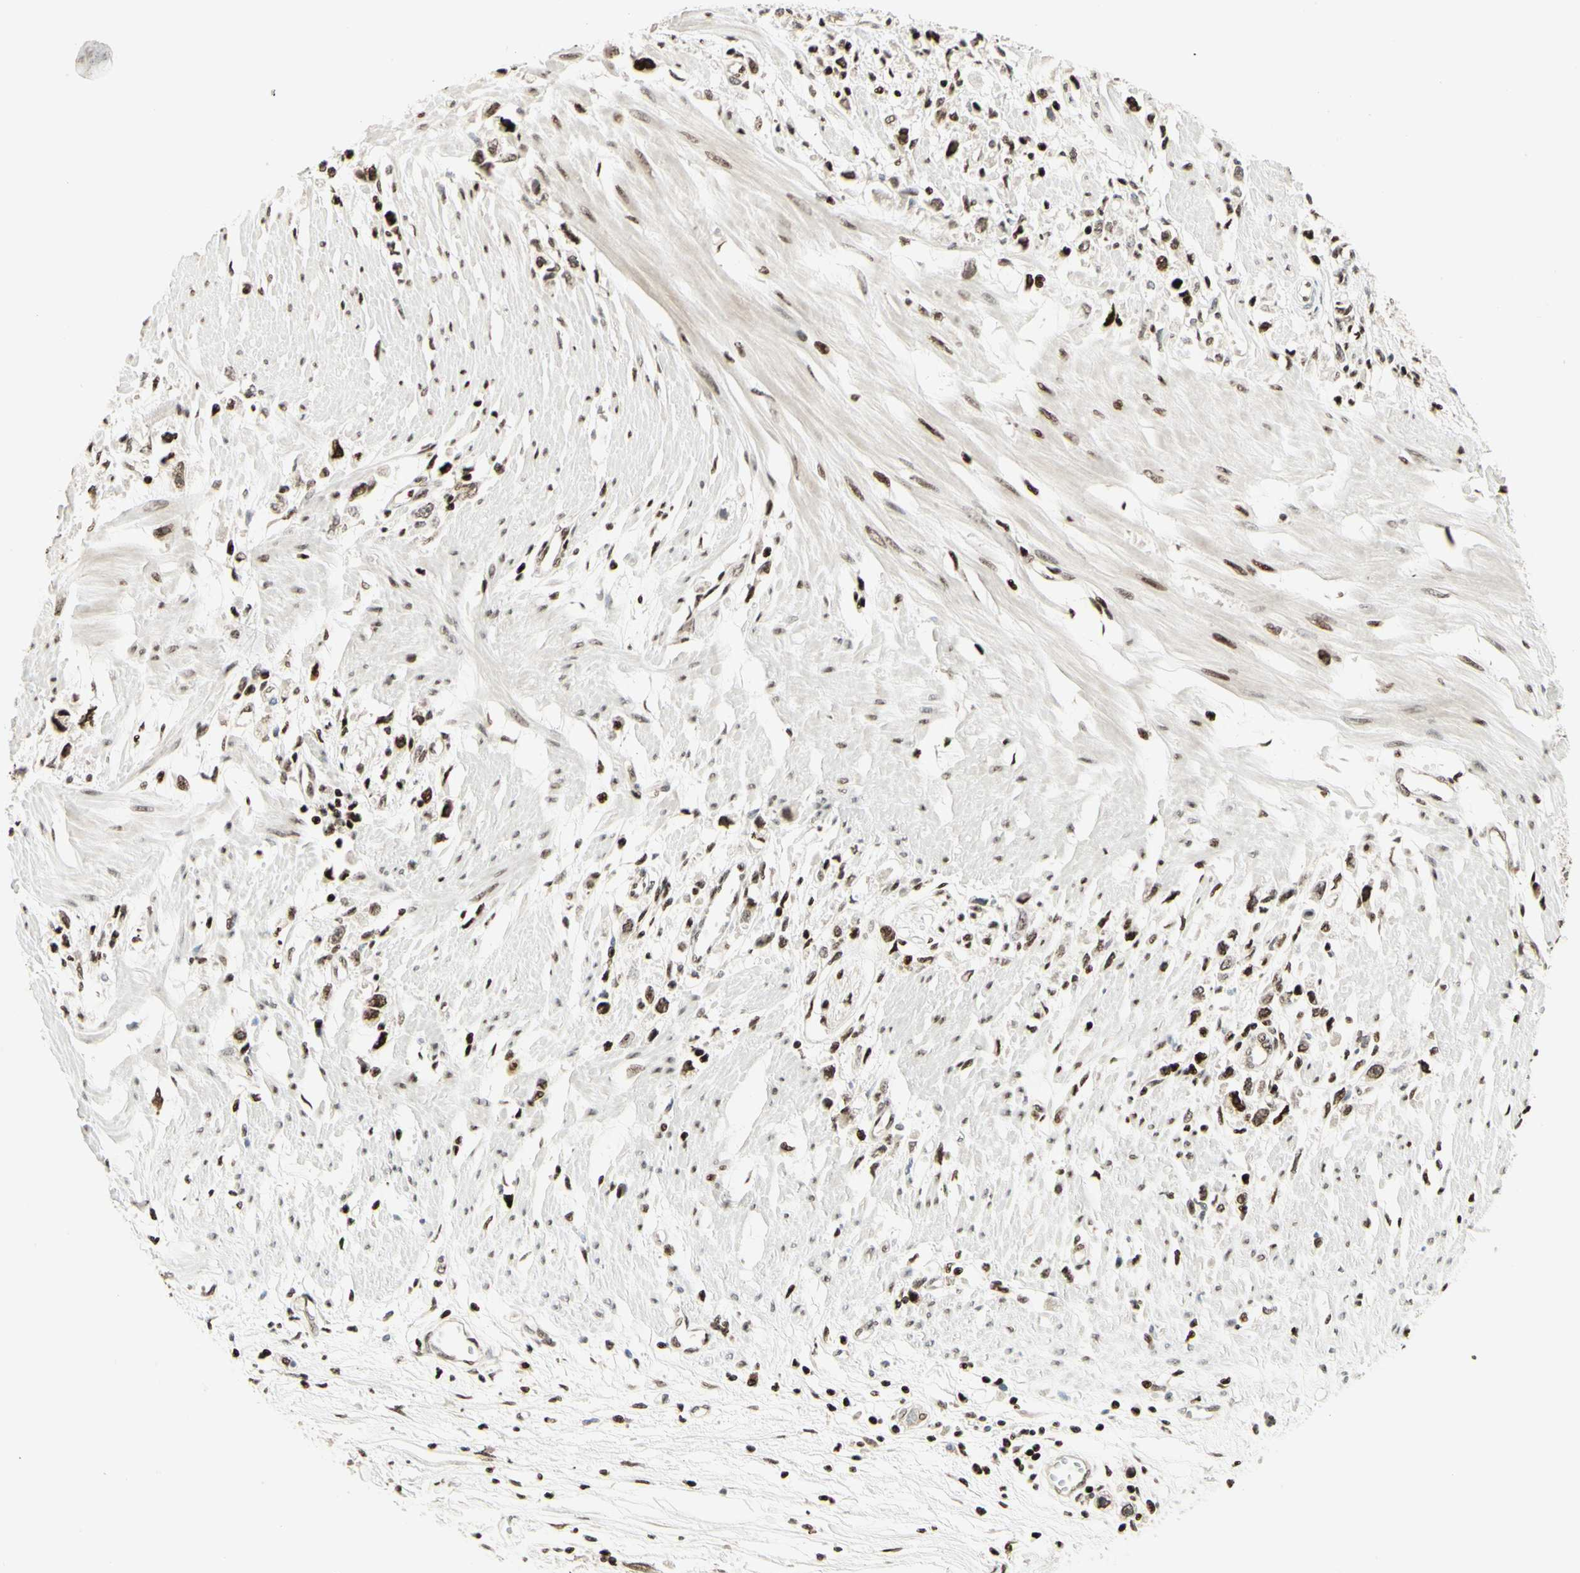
{"staining": {"intensity": "moderate", "quantity": ">75%", "location": "cytoplasmic/membranous,nuclear"}, "tissue": "stomach cancer", "cell_type": "Tumor cells", "image_type": "cancer", "snomed": [{"axis": "morphology", "description": "Adenocarcinoma, NOS"}, {"axis": "topography", "description": "Stomach"}], "caption": "Tumor cells exhibit moderate cytoplasmic/membranous and nuclear positivity in approximately >75% of cells in stomach cancer (adenocarcinoma).", "gene": "CDKL5", "patient": {"sex": "female", "age": 59}}